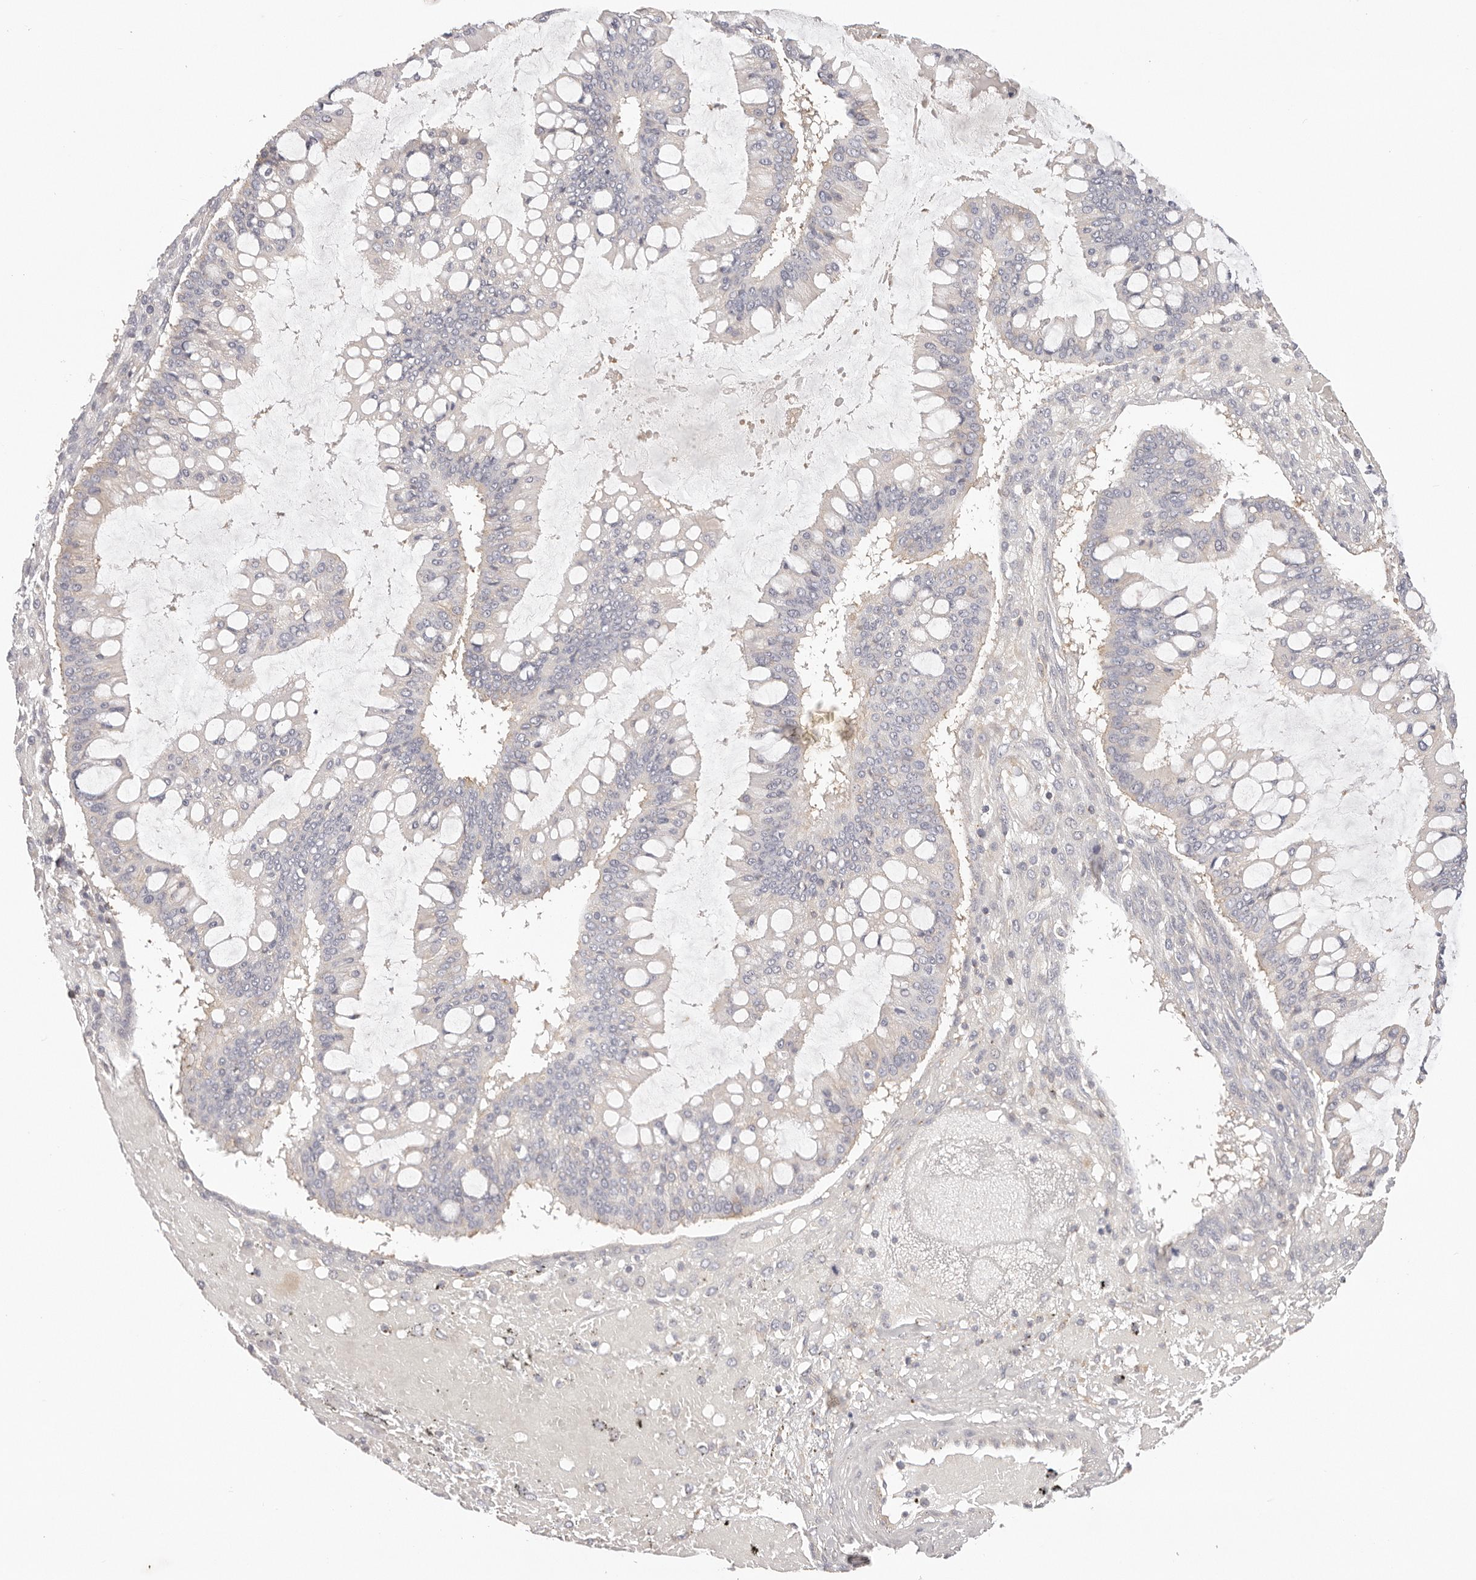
{"staining": {"intensity": "weak", "quantity": "<25%", "location": "cytoplasmic/membranous"}, "tissue": "ovarian cancer", "cell_type": "Tumor cells", "image_type": "cancer", "snomed": [{"axis": "morphology", "description": "Cystadenocarcinoma, mucinous, NOS"}, {"axis": "topography", "description": "Ovary"}], "caption": "Immunohistochemistry histopathology image of human ovarian cancer stained for a protein (brown), which reveals no staining in tumor cells.", "gene": "KCMF1", "patient": {"sex": "female", "age": 73}}